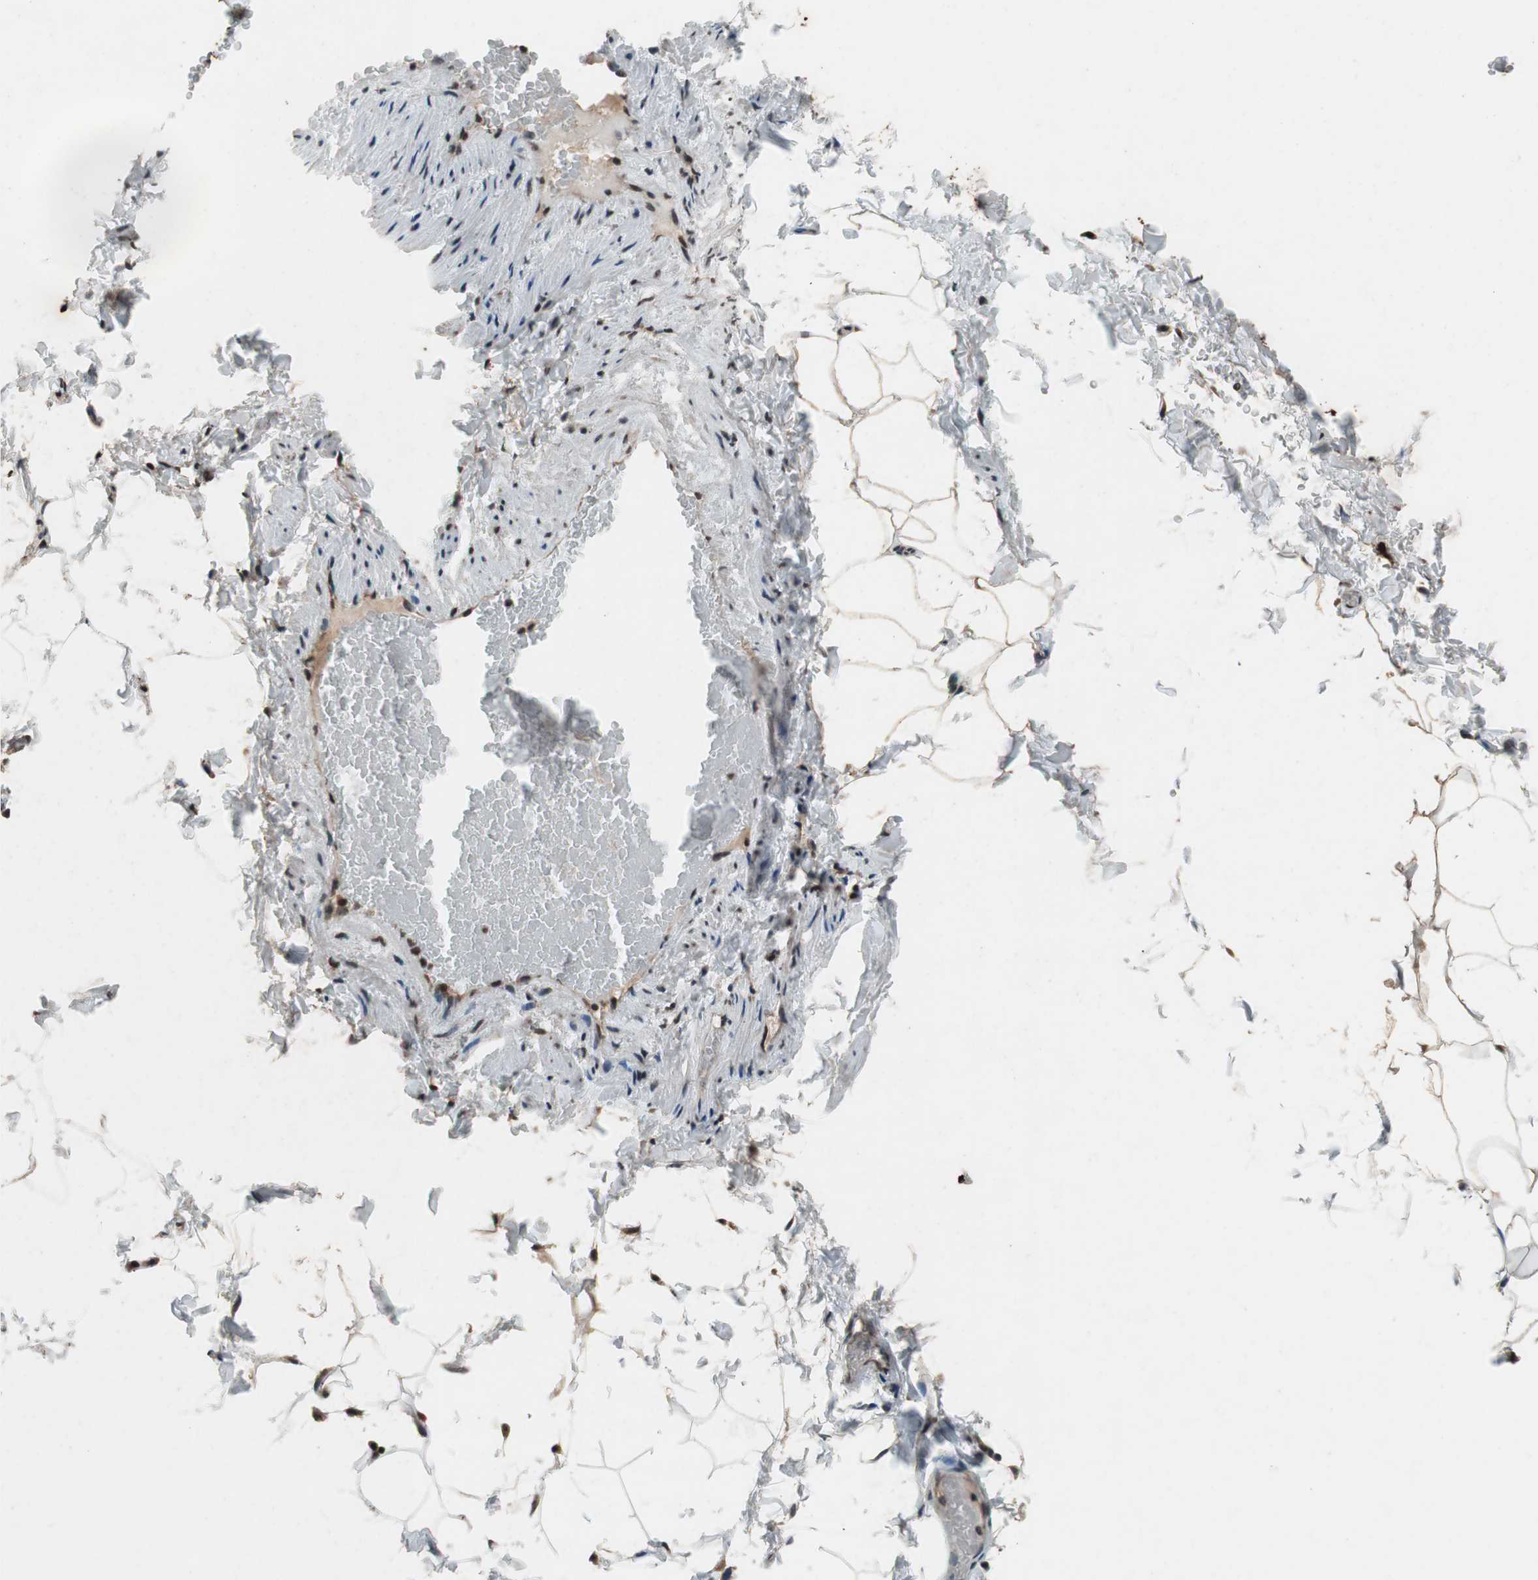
{"staining": {"intensity": "weak", "quantity": "25%-75%", "location": "cytoplasmic/membranous,nuclear"}, "tissue": "adipose tissue", "cell_type": "Adipocytes", "image_type": "normal", "snomed": [{"axis": "morphology", "description": "Normal tissue, NOS"}, {"axis": "topography", "description": "Vascular tissue"}], "caption": "This photomicrograph reveals immunohistochemistry staining of benign human adipose tissue, with low weak cytoplasmic/membranous,nuclear positivity in approximately 25%-75% of adipocytes.", "gene": "RFC1", "patient": {"sex": "male", "age": 41}}